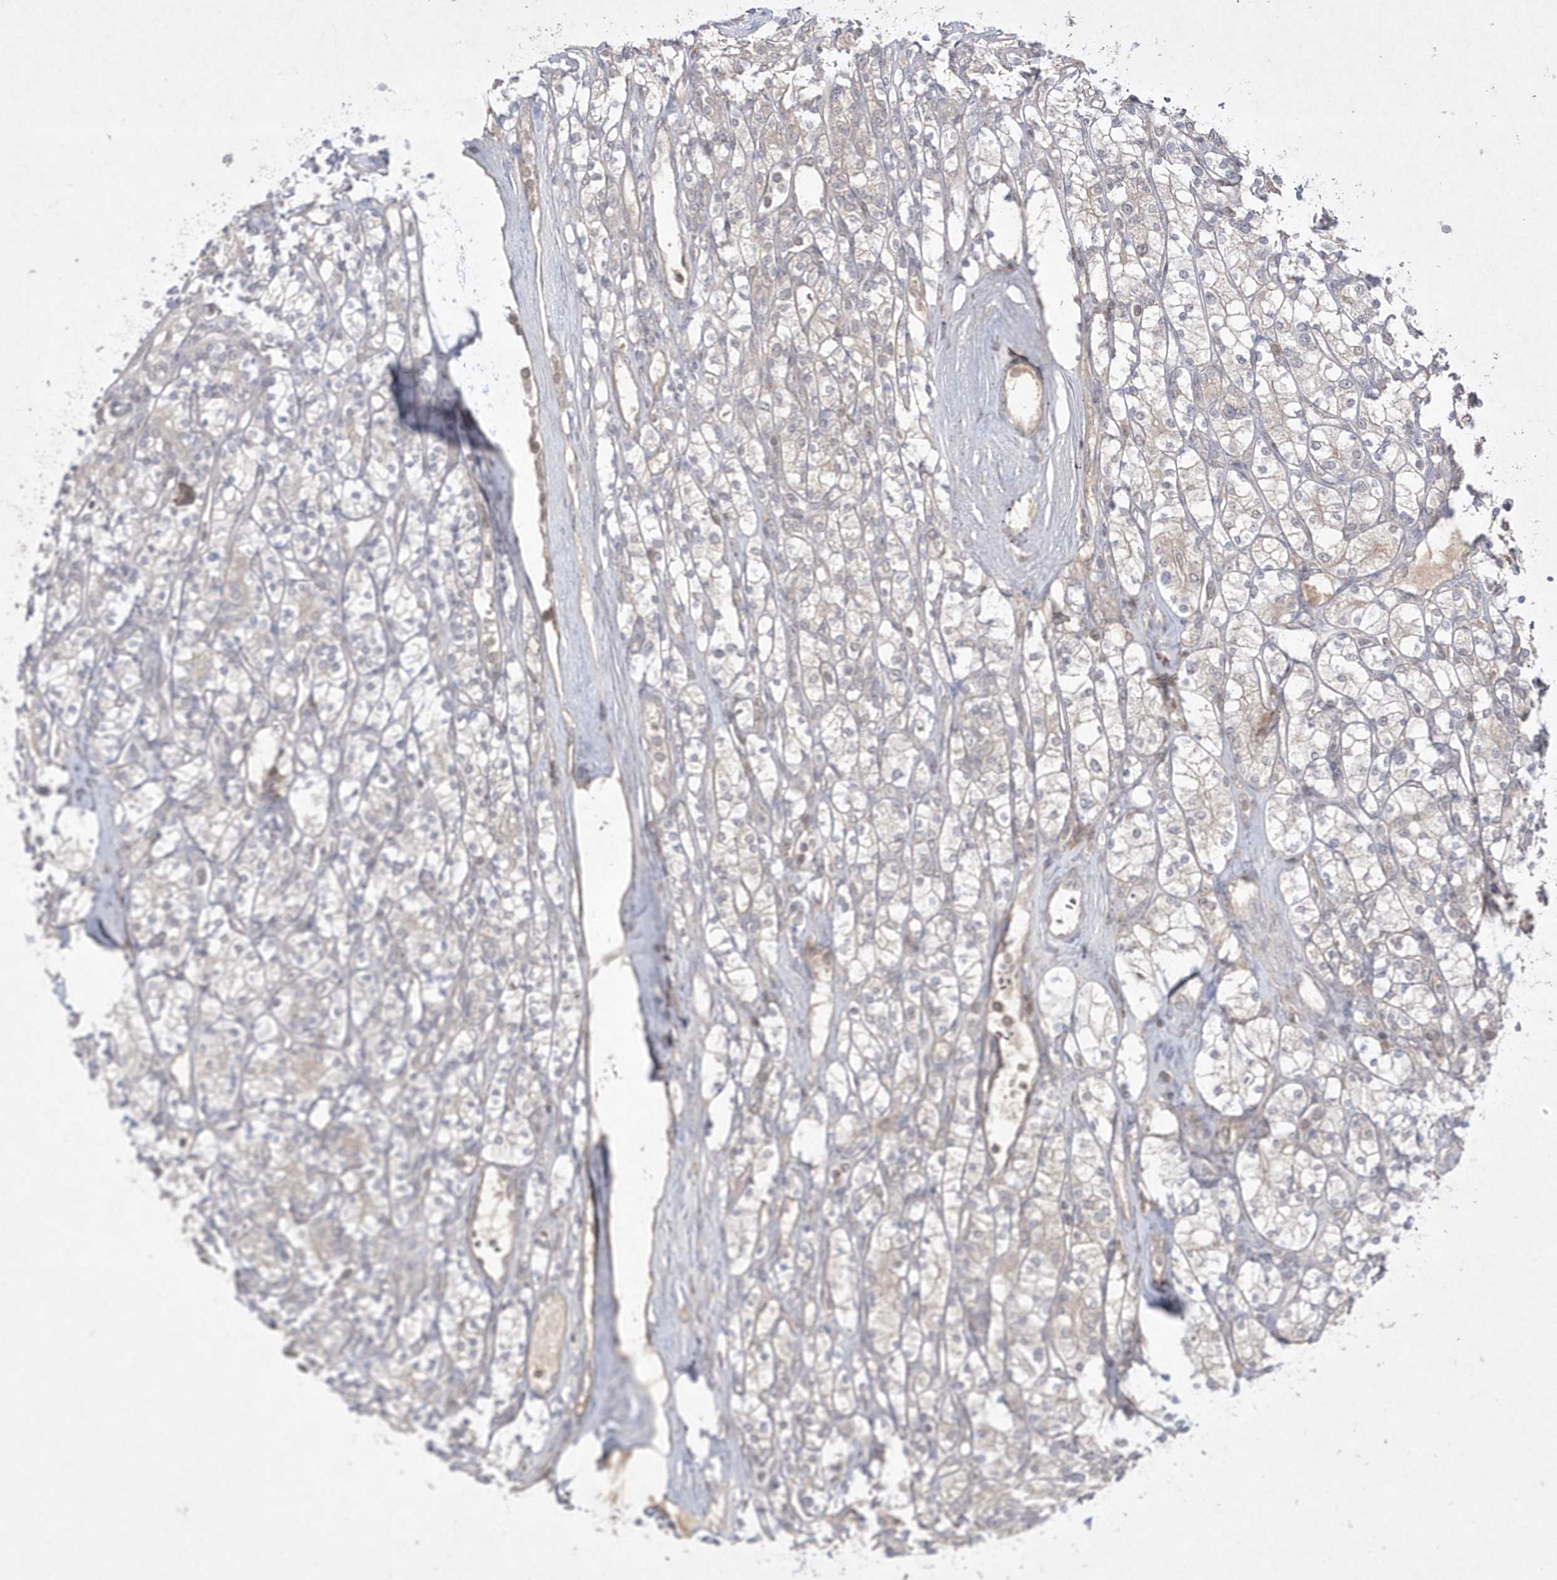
{"staining": {"intensity": "weak", "quantity": "<25%", "location": "cytoplasmic/membranous"}, "tissue": "renal cancer", "cell_type": "Tumor cells", "image_type": "cancer", "snomed": [{"axis": "morphology", "description": "Adenocarcinoma, NOS"}, {"axis": "topography", "description": "Kidney"}], "caption": "There is no significant expression in tumor cells of renal cancer (adenocarcinoma).", "gene": "CPSF3", "patient": {"sex": "male", "age": 77}}